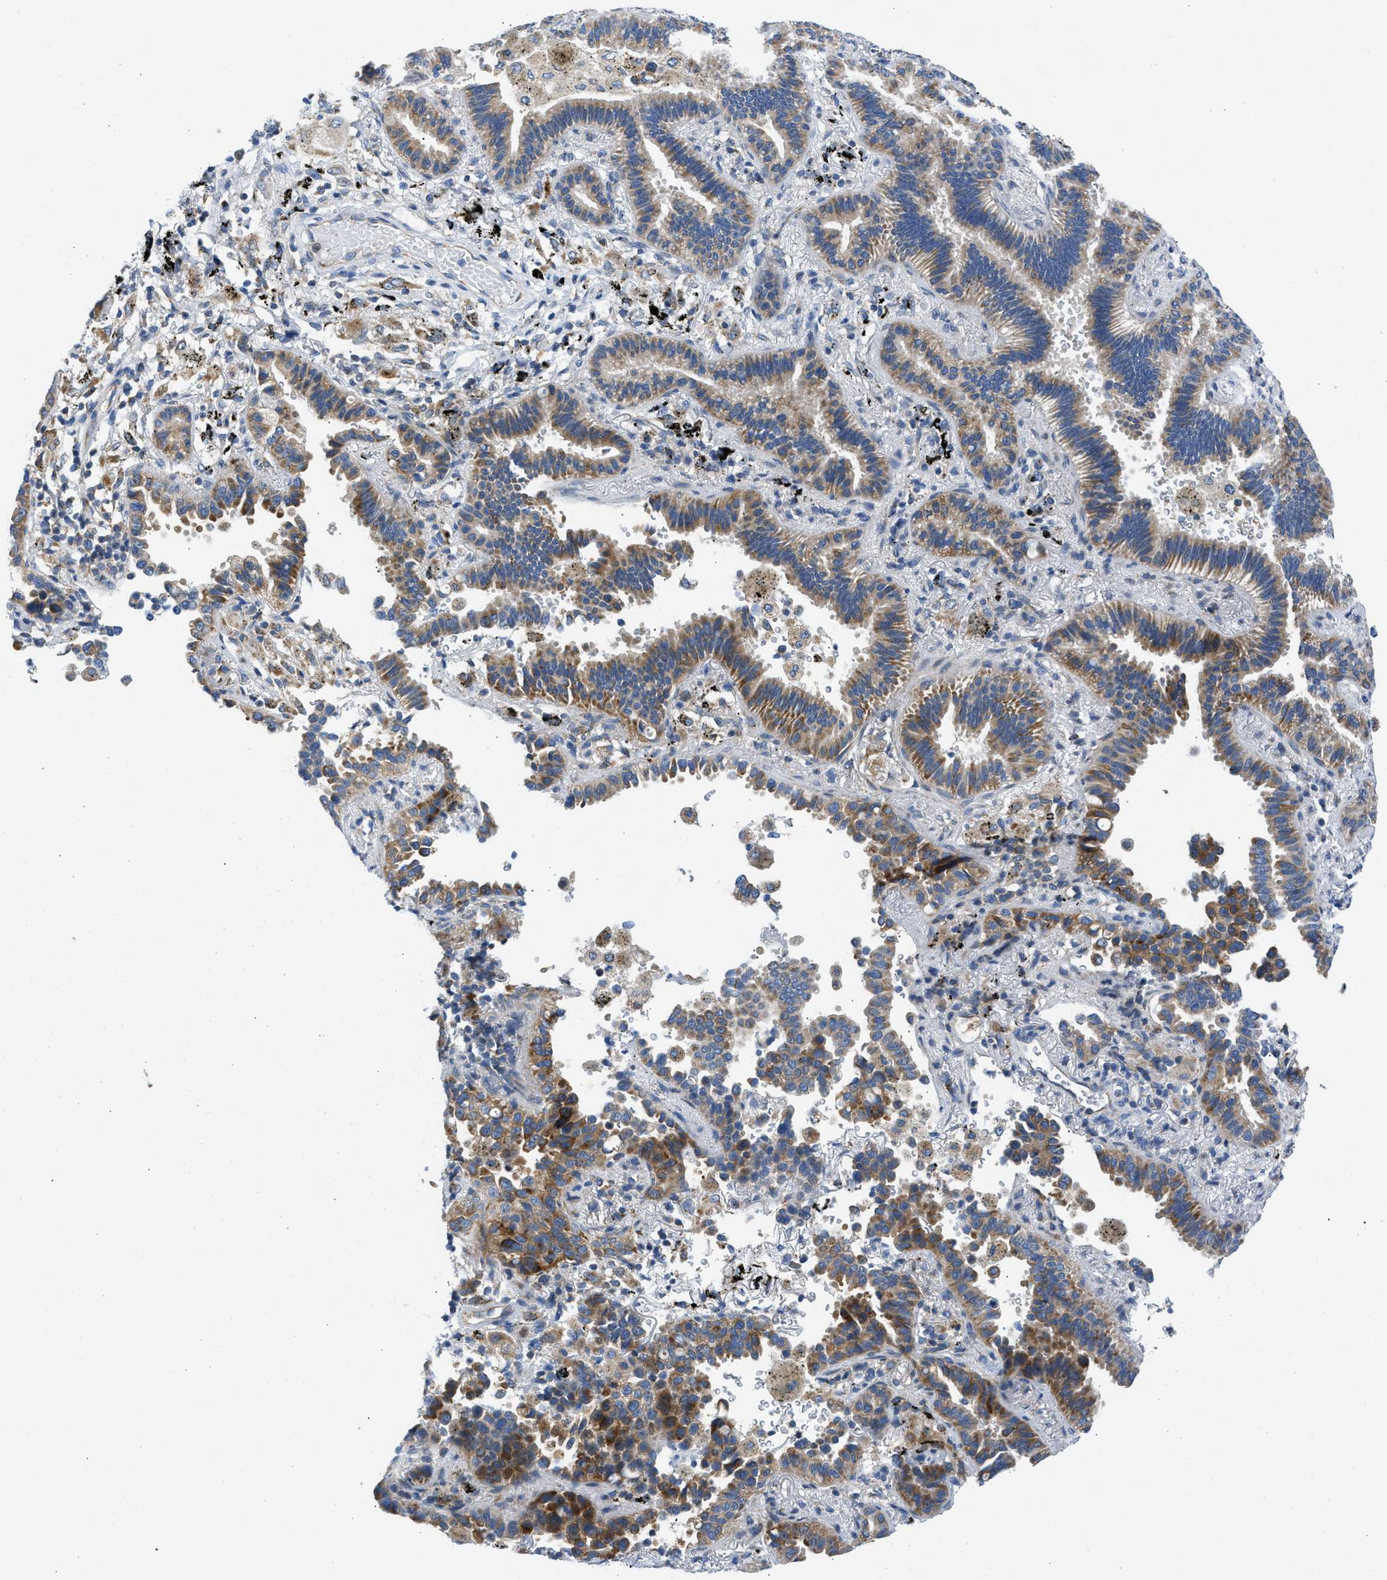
{"staining": {"intensity": "moderate", "quantity": "25%-75%", "location": "cytoplasmic/membranous"}, "tissue": "lung cancer", "cell_type": "Tumor cells", "image_type": "cancer", "snomed": [{"axis": "morphology", "description": "Normal tissue, NOS"}, {"axis": "morphology", "description": "Adenocarcinoma, NOS"}, {"axis": "topography", "description": "Lung"}], "caption": "This micrograph reveals immunohistochemistry staining of human lung cancer (adenocarcinoma), with medium moderate cytoplasmic/membranous staining in about 25%-75% of tumor cells.", "gene": "CAMKK2", "patient": {"sex": "male", "age": 59}}